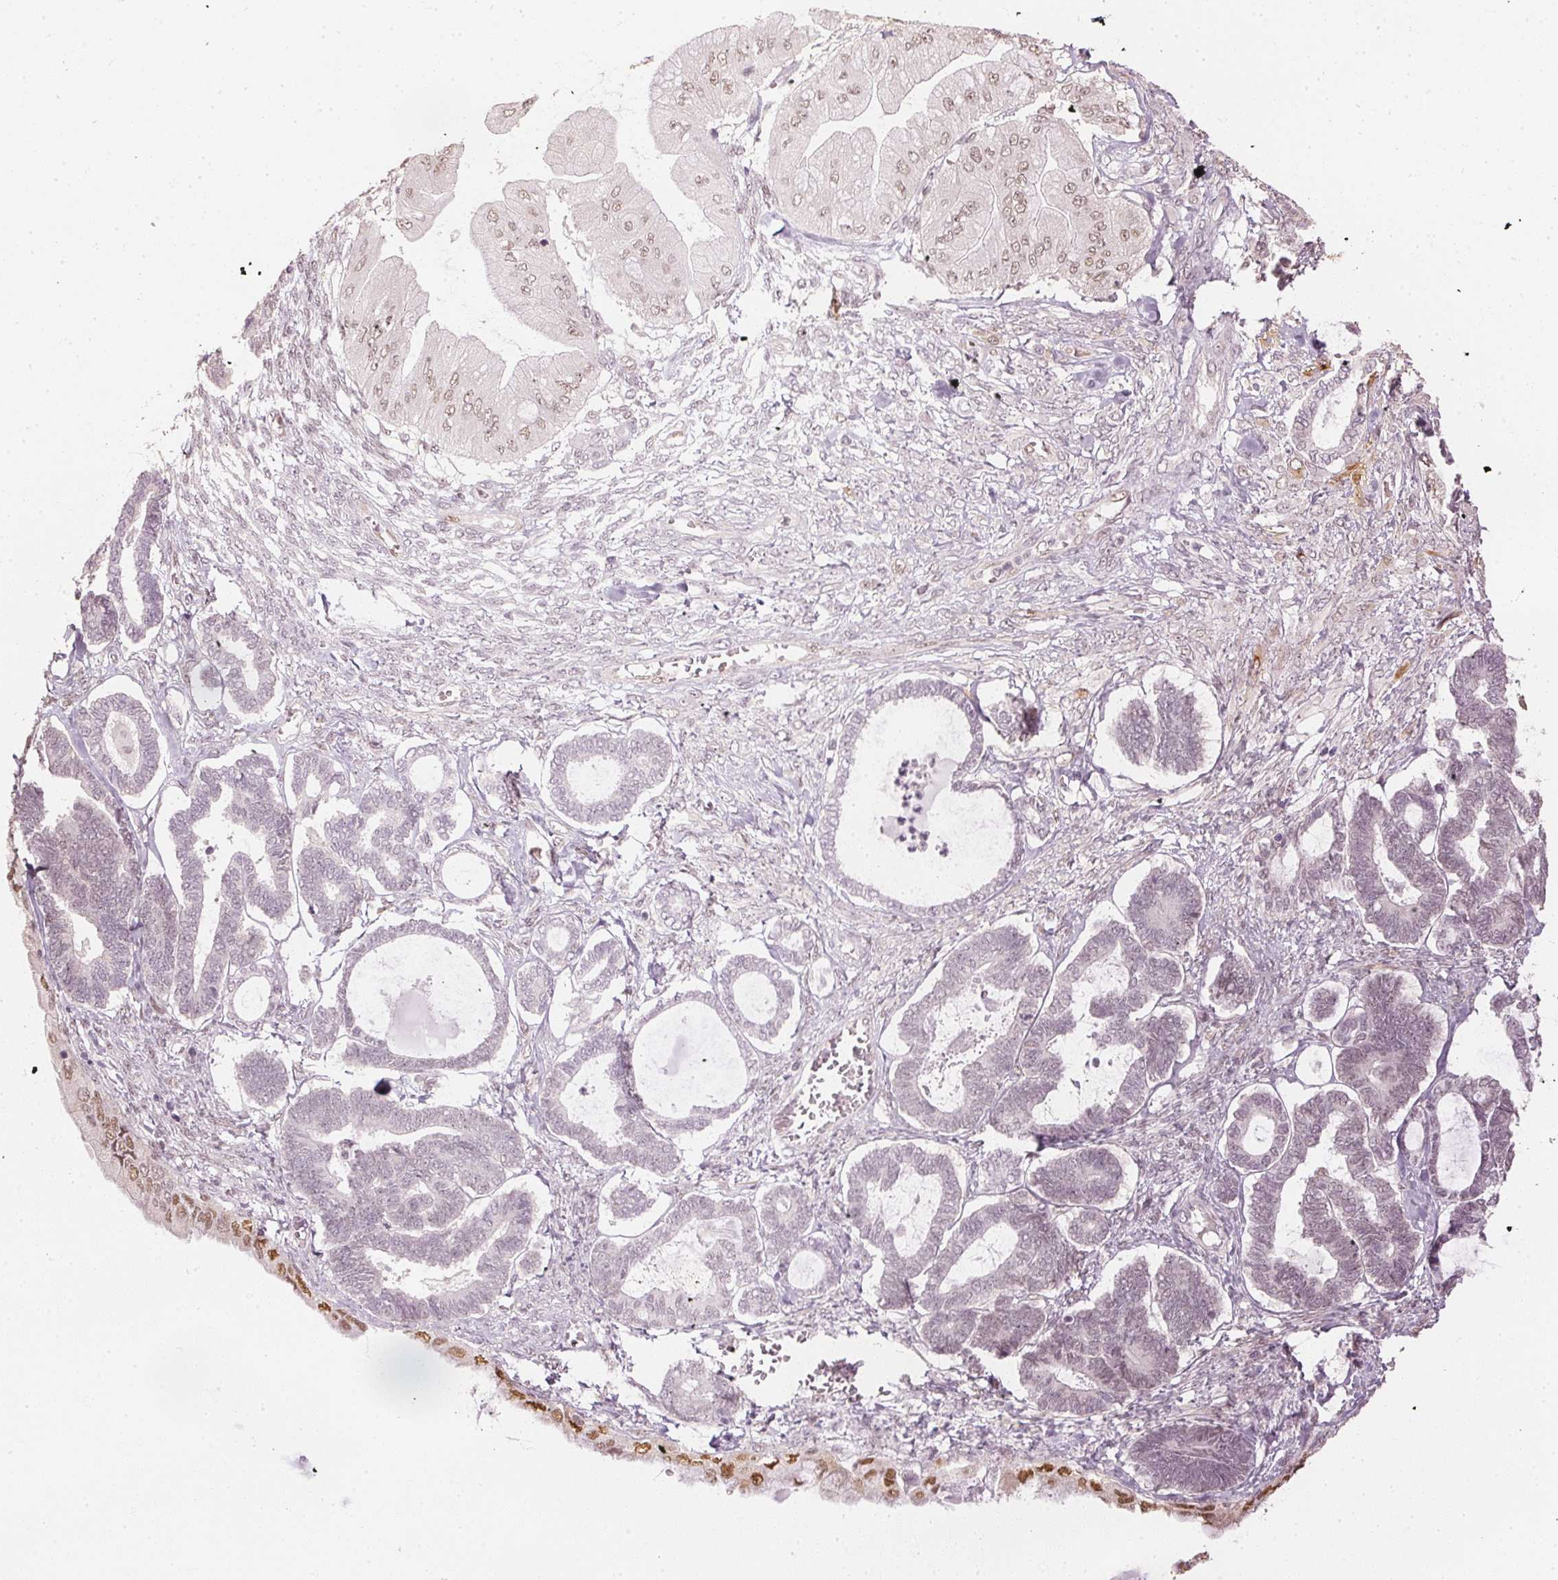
{"staining": {"intensity": "weak", "quantity": "25%-75%", "location": "nuclear"}, "tissue": "ovarian cancer", "cell_type": "Tumor cells", "image_type": "cancer", "snomed": [{"axis": "morphology", "description": "Carcinoma, endometroid"}, {"axis": "topography", "description": "Ovary"}], "caption": "Endometroid carcinoma (ovarian) was stained to show a protein in brown. There is low levels of weak nuclear expression in approximately 25%-75% of tumor cells. (Stains: DAB in brown, nuclei in blue, Microscopy: brightfield microscopy at high magnification).", "gene": "SLC39A3", "patient": {"sex": "female", "age": 70}}